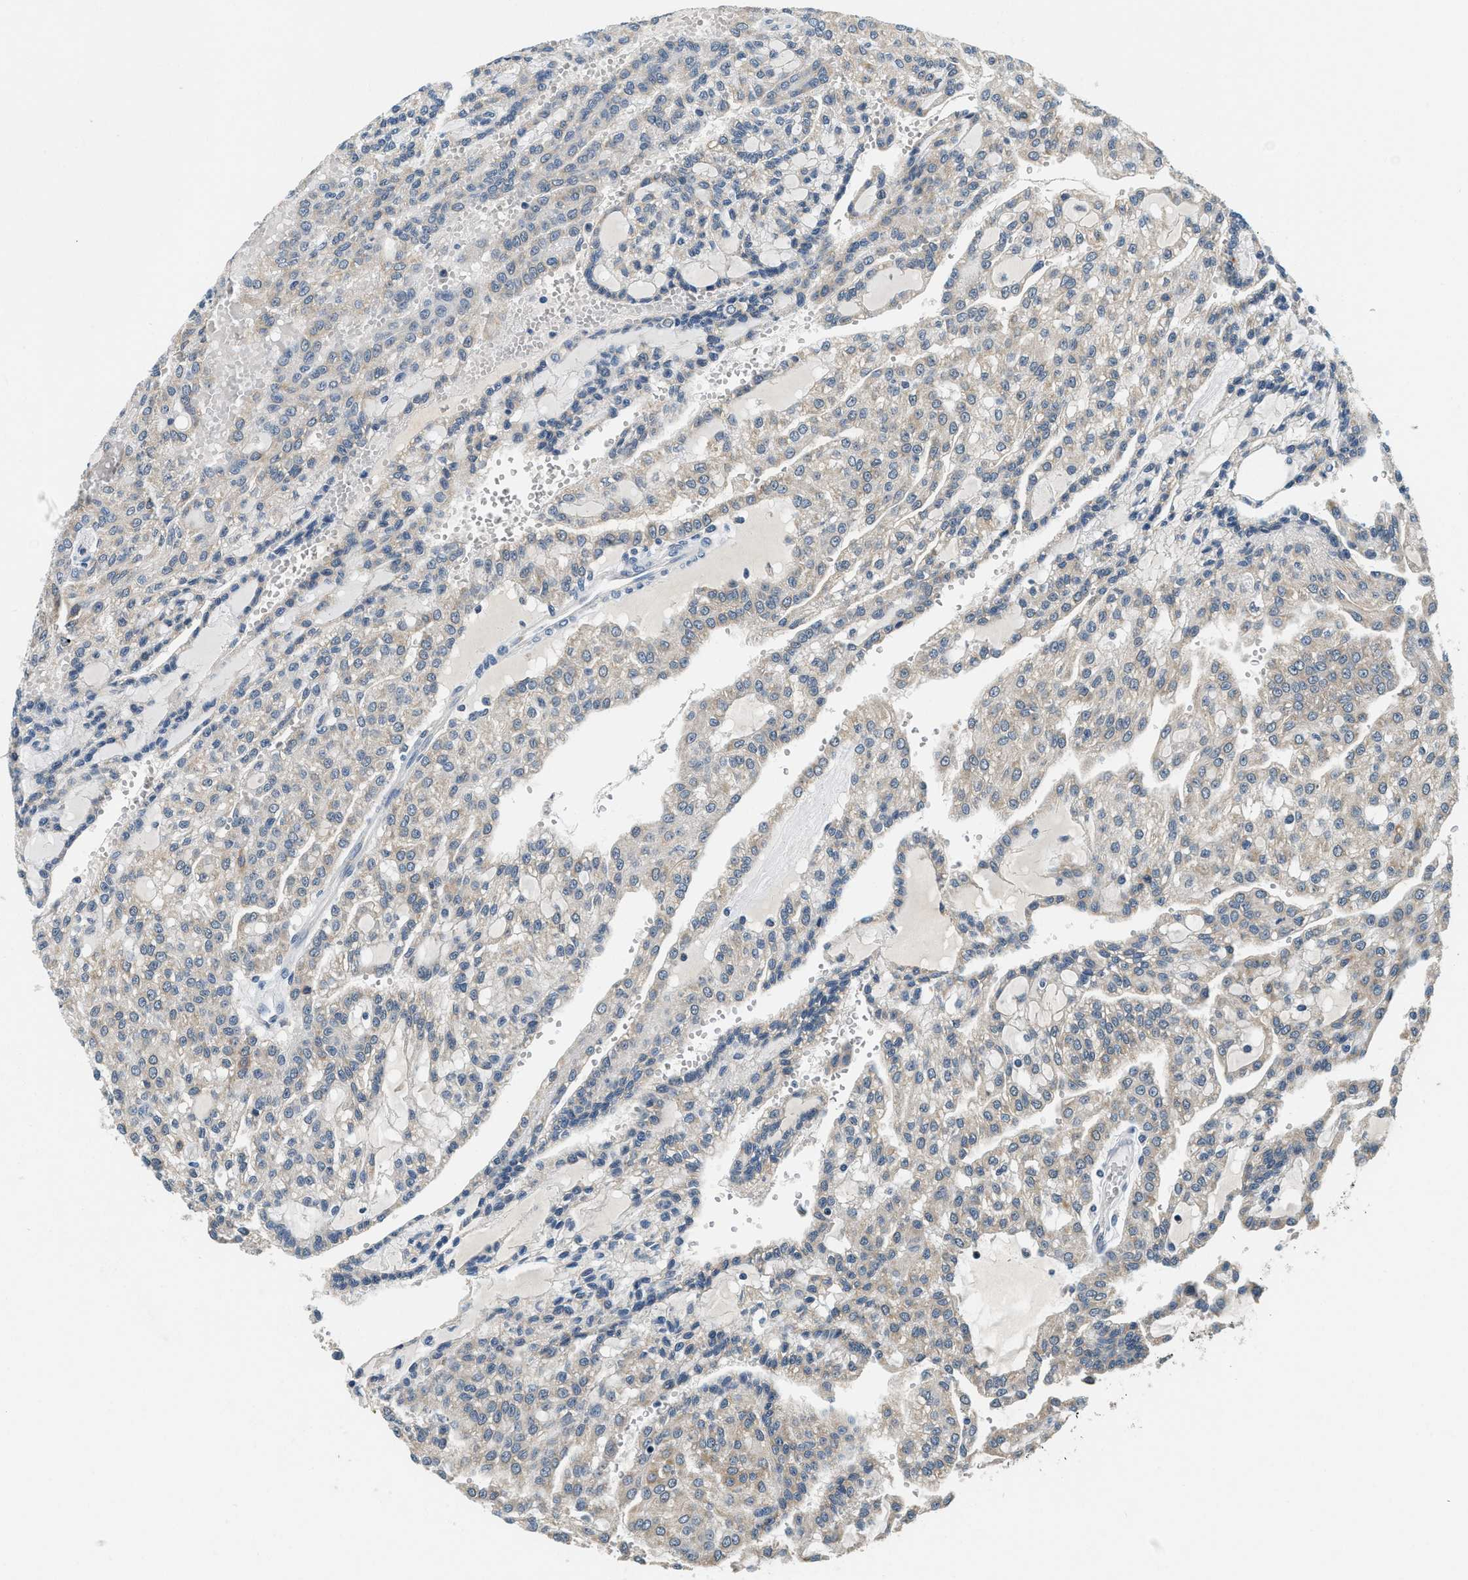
{"staining": {"intensity": "negative", "quantity": "none", "location": "none"}, "tissue": "renal cancer", "cell_type": "Tumor cells", "image_type": "cancer", "snomed": [{"axis": "morphology", "description": "Adenocarcinoma, NOS"}, {"axis": "topography", "description": "Kidney"}], "caption": "Tumor cells are negative for protein expression in human adenocarcinoma (renal).", "gene": "YAE1", "patient": {"sex": "male", "age": 63}}